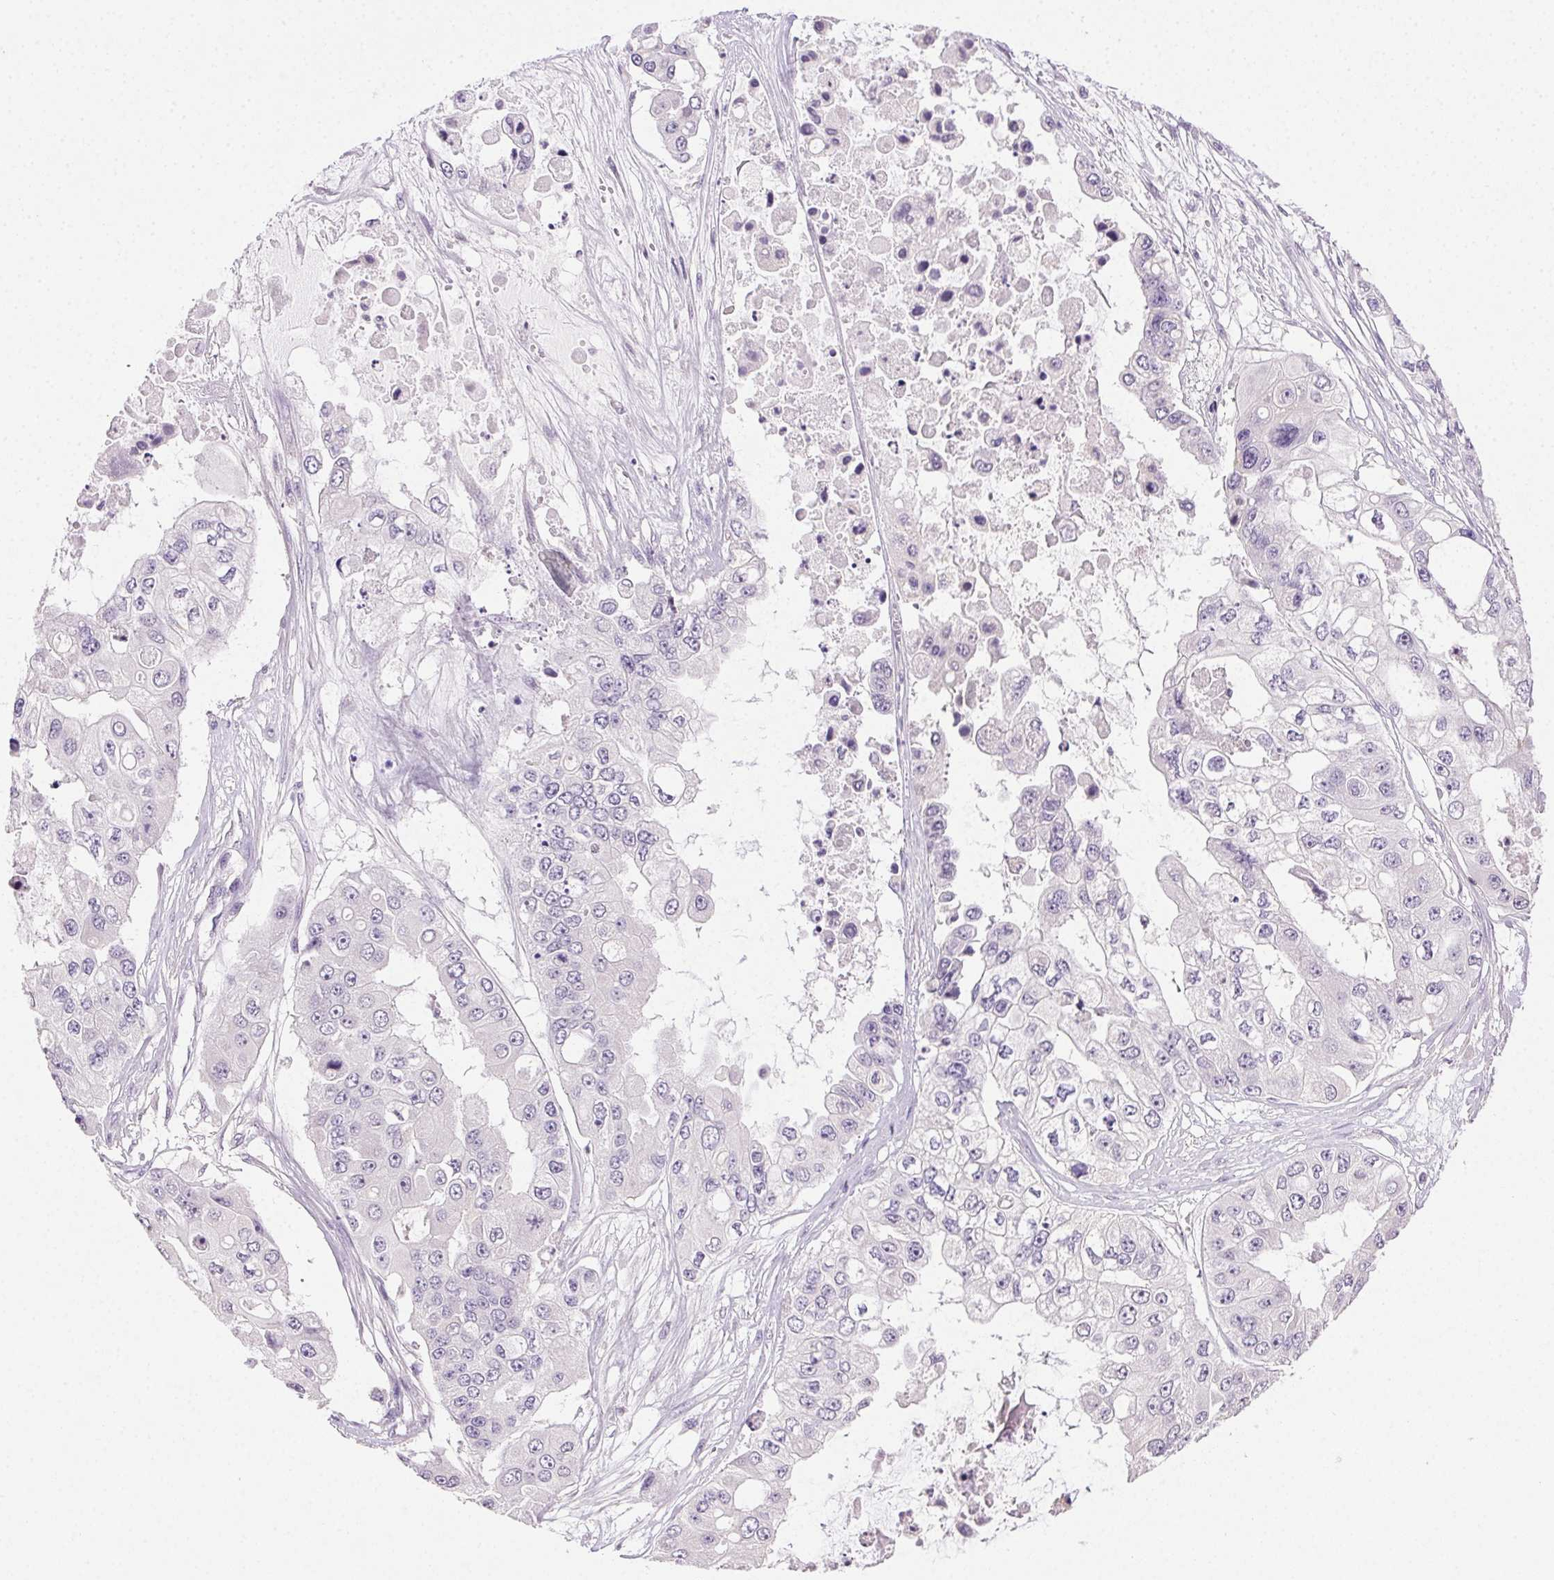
{"staining": {"intensity": "negative", "quantity": "none", "location": "none"}, "tissue": "ovarian cancer", "cell_type": "Tumor cells", "image_type": "cancer", "snomed": [{"axis": "morphology", "description": "Cystadenocarcinoma, serous, NOS"}, {"axis": "topography", "description": "Ovary"}], "caption": "Tumor cells show no significant protein expression in serous cystadenocarcinoma (ovarian).", "gene": "AKAP5", "patient": {"sex": "female", "age": 56}}